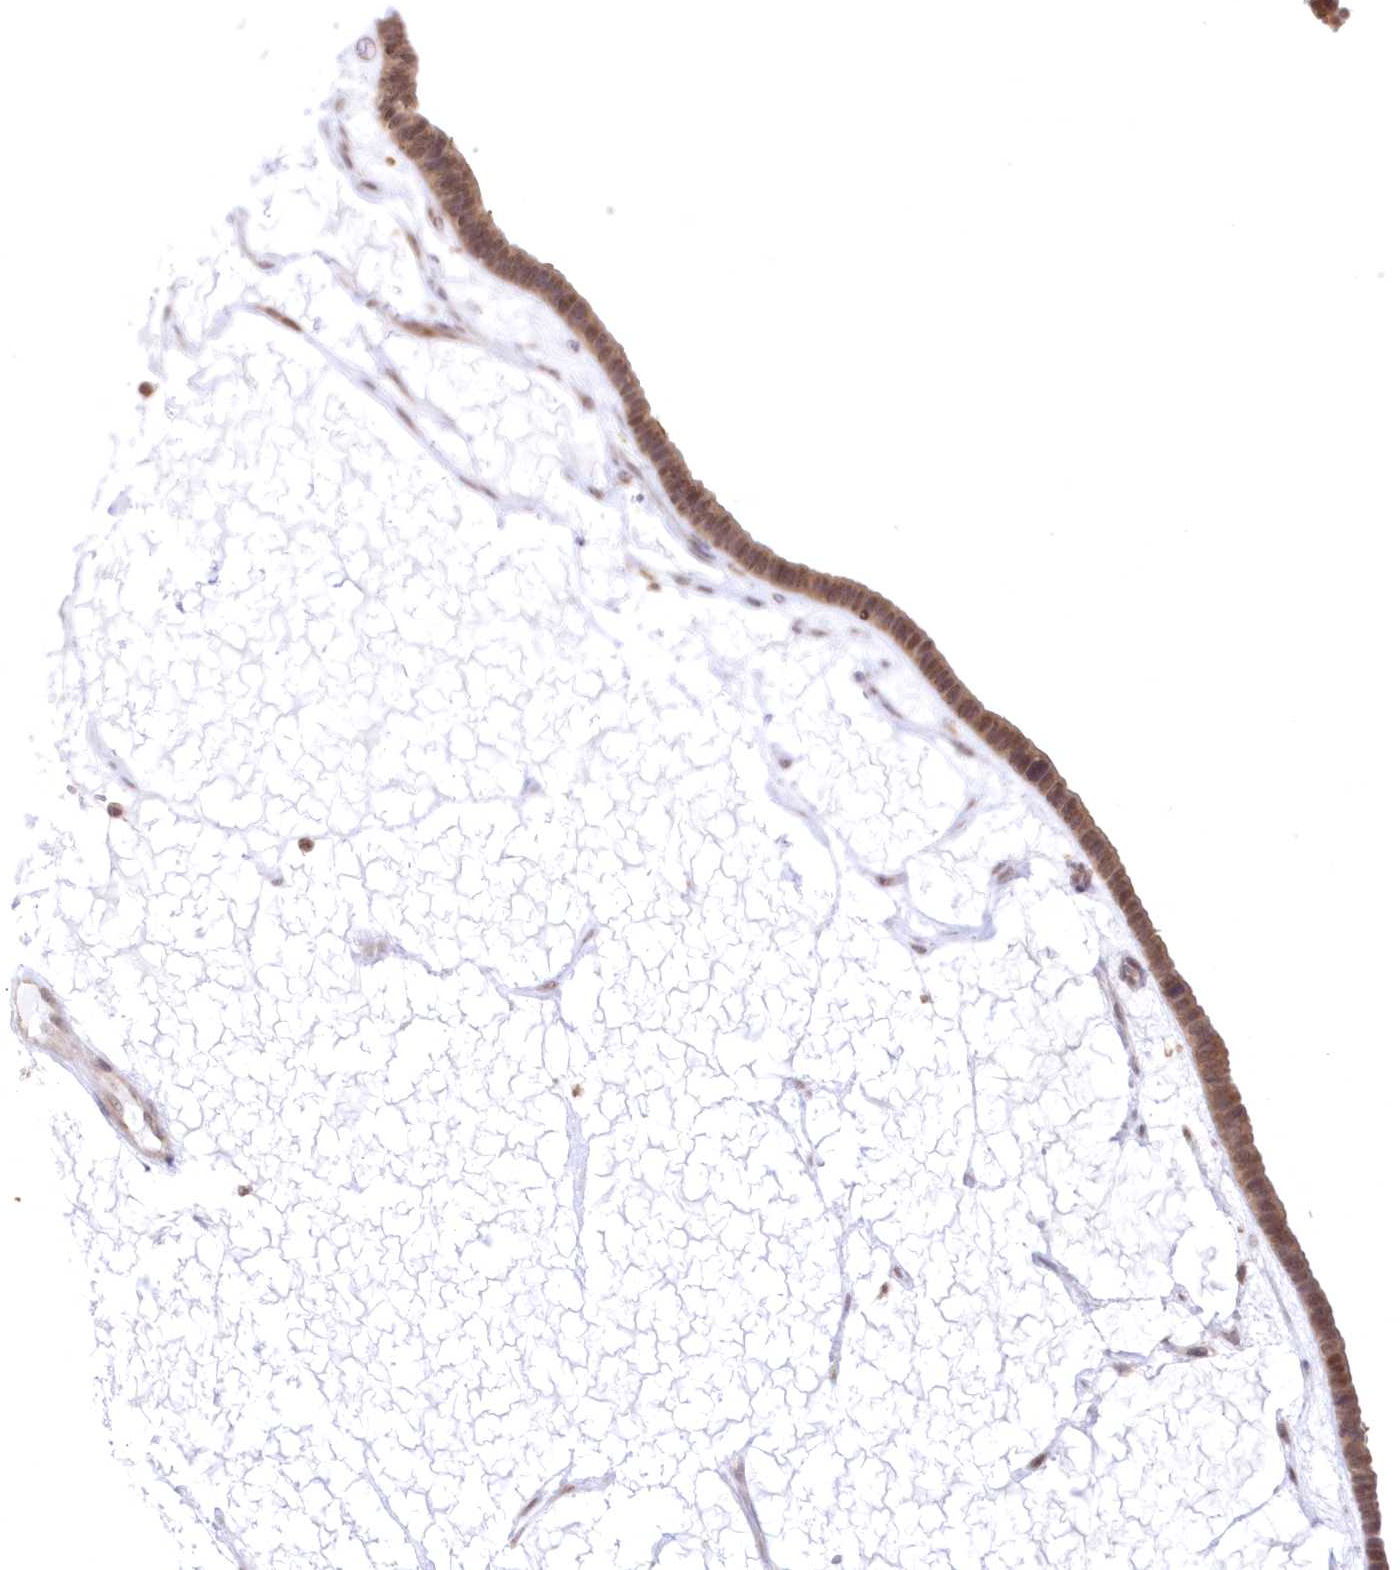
{"staining": {"intensity": "moderate", "quantity": ">75%", "location": "cytoplasmic/membranous,nuclear"}, "tissue": "ovarian cancer", "cell_type": "Tumor cells", "image_type": "cancer", "snomed": [{"axis": "morphology", "description": "Cystadenocarcinoma, serous, NOS"}, {"axis": "topography", "description": "Ovary"}], "caption": "Protein positivity by immunohistochemistry (IHC) displays moderate cytoplasmic/membranous and nuclear positivity in approximately >75% of tumor cells in ovarian cancer (serous cystadenocarcinoma).", "gene": "RNPEP", "patient": {"sex": "female", "age": 56}}